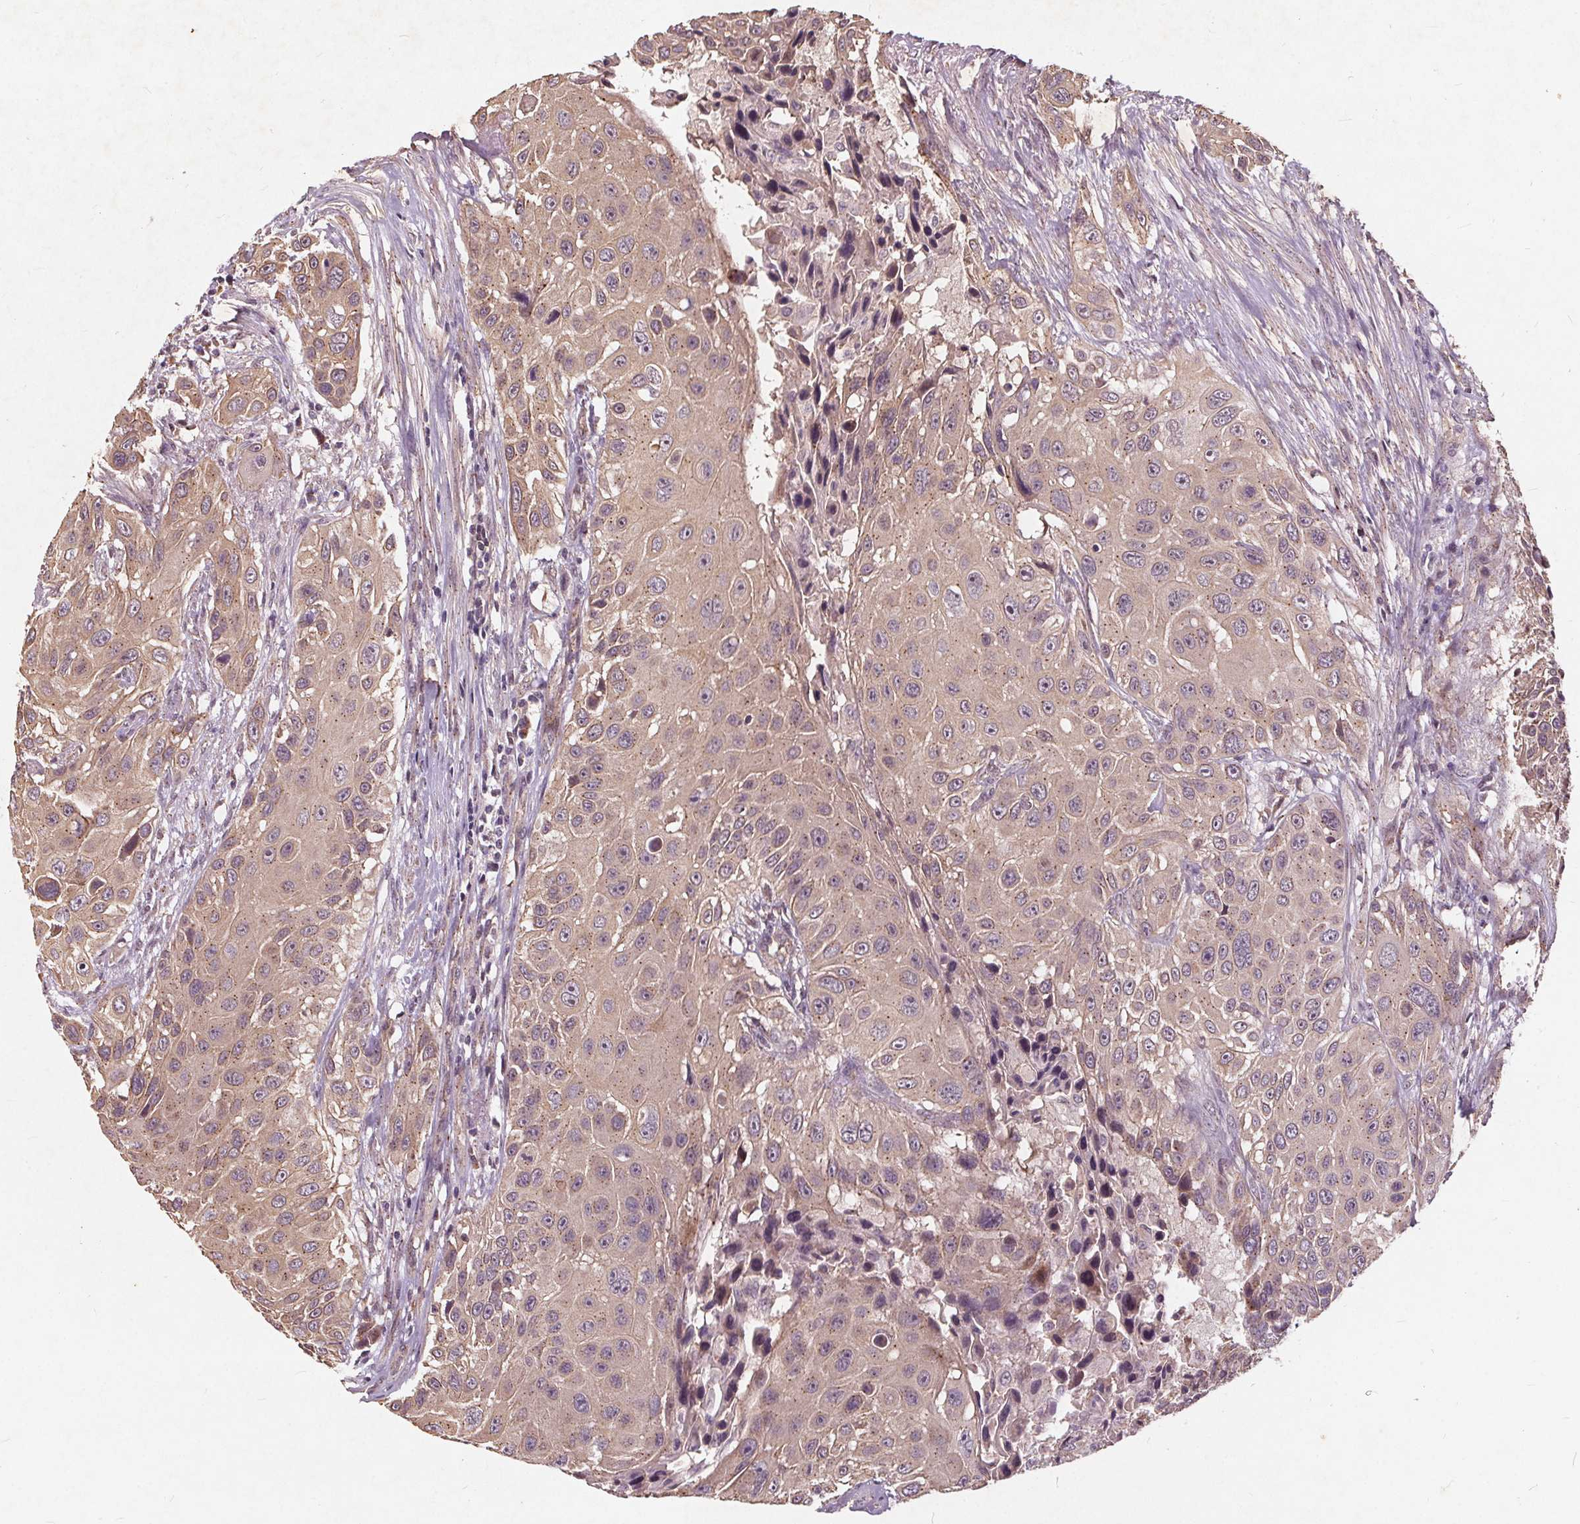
{"staining": {"intensity": "weak", "quantity": "25%-75%", "location": "cytoplasmic/membranous"}, "tissue": "urothelial cancer", "cell_type": "Tumor cells", "image_type": "cancer", "snomed": [{"axis": "morphology", "description": "Urothelial carcinoma, NOS"}, {"axis": "topography", "description": "Urinary bladder"}], "caption": "Tumor cells show weak cytoplasmic/membranous positivity in approximately 25%-75% of cells in urothelial cancer. The staining was performed using DAB (3,3'-diaminobenzidine) to visualize the protein expression in brown, while the nuclei were stained in blue with hematoxylin (Magnification: 20x).", "gene": "CSNK1G2", "patient": {"sex": "male", "age": 55}}